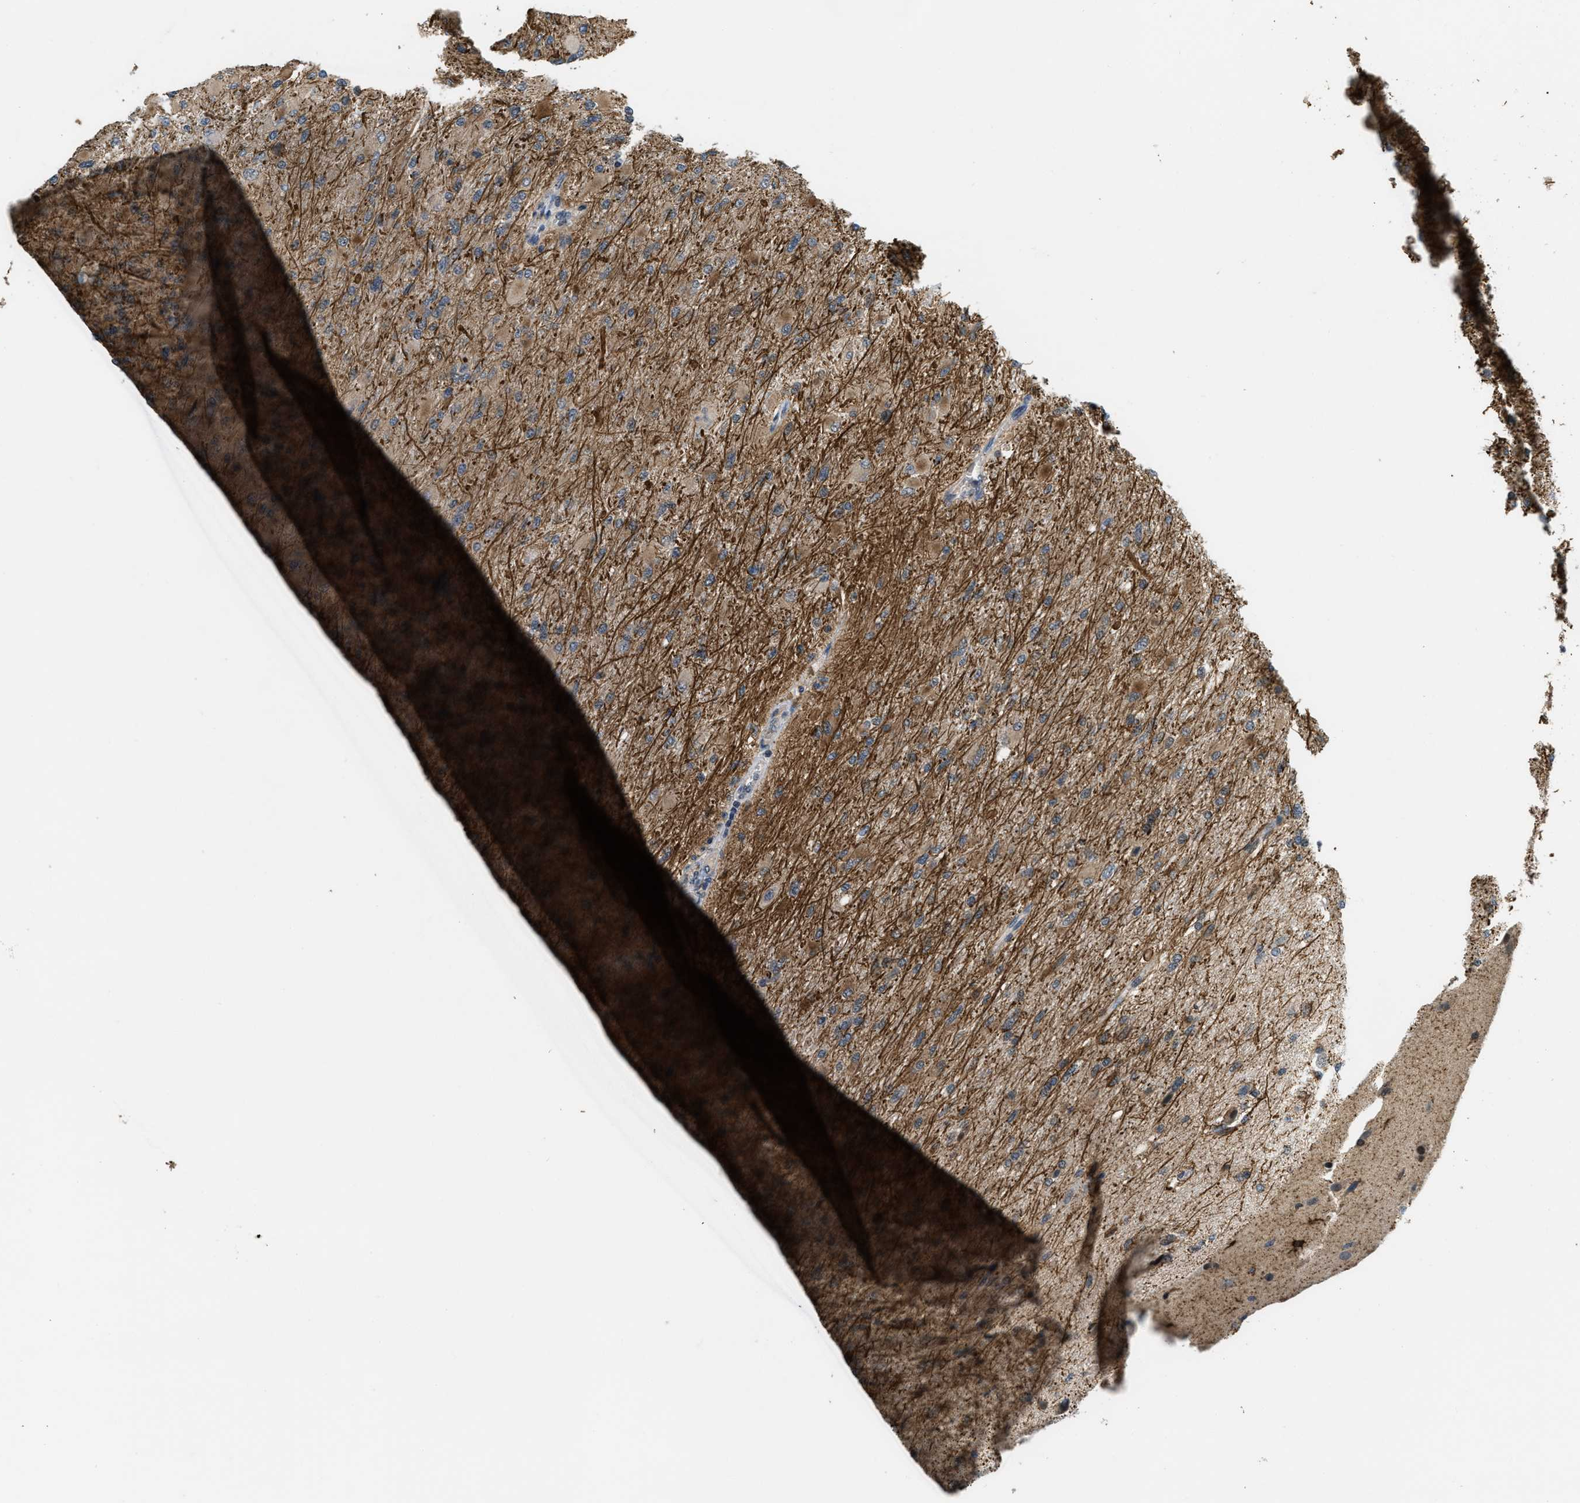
{"staining": {"intensity": "moderate", "quantity": "25%-75%", "location": "cytoplasmic/membranous"}, "tissue": "glioma", "cell_type": "Tumor cells", "image_type": "cancer", "snomed": [{"axis": "morphology", "description": "Glioma, malignant, High grade"}, {"axis": "topography", "description": "Cerebral cortex"}], "caption": "A micrograph of human glioma stained for a protein shows moderate cytoplasmic/membranous brown staining in tumor cells.", "gene": "NAT1", "patient": {"sex": "female", "age": 36}}